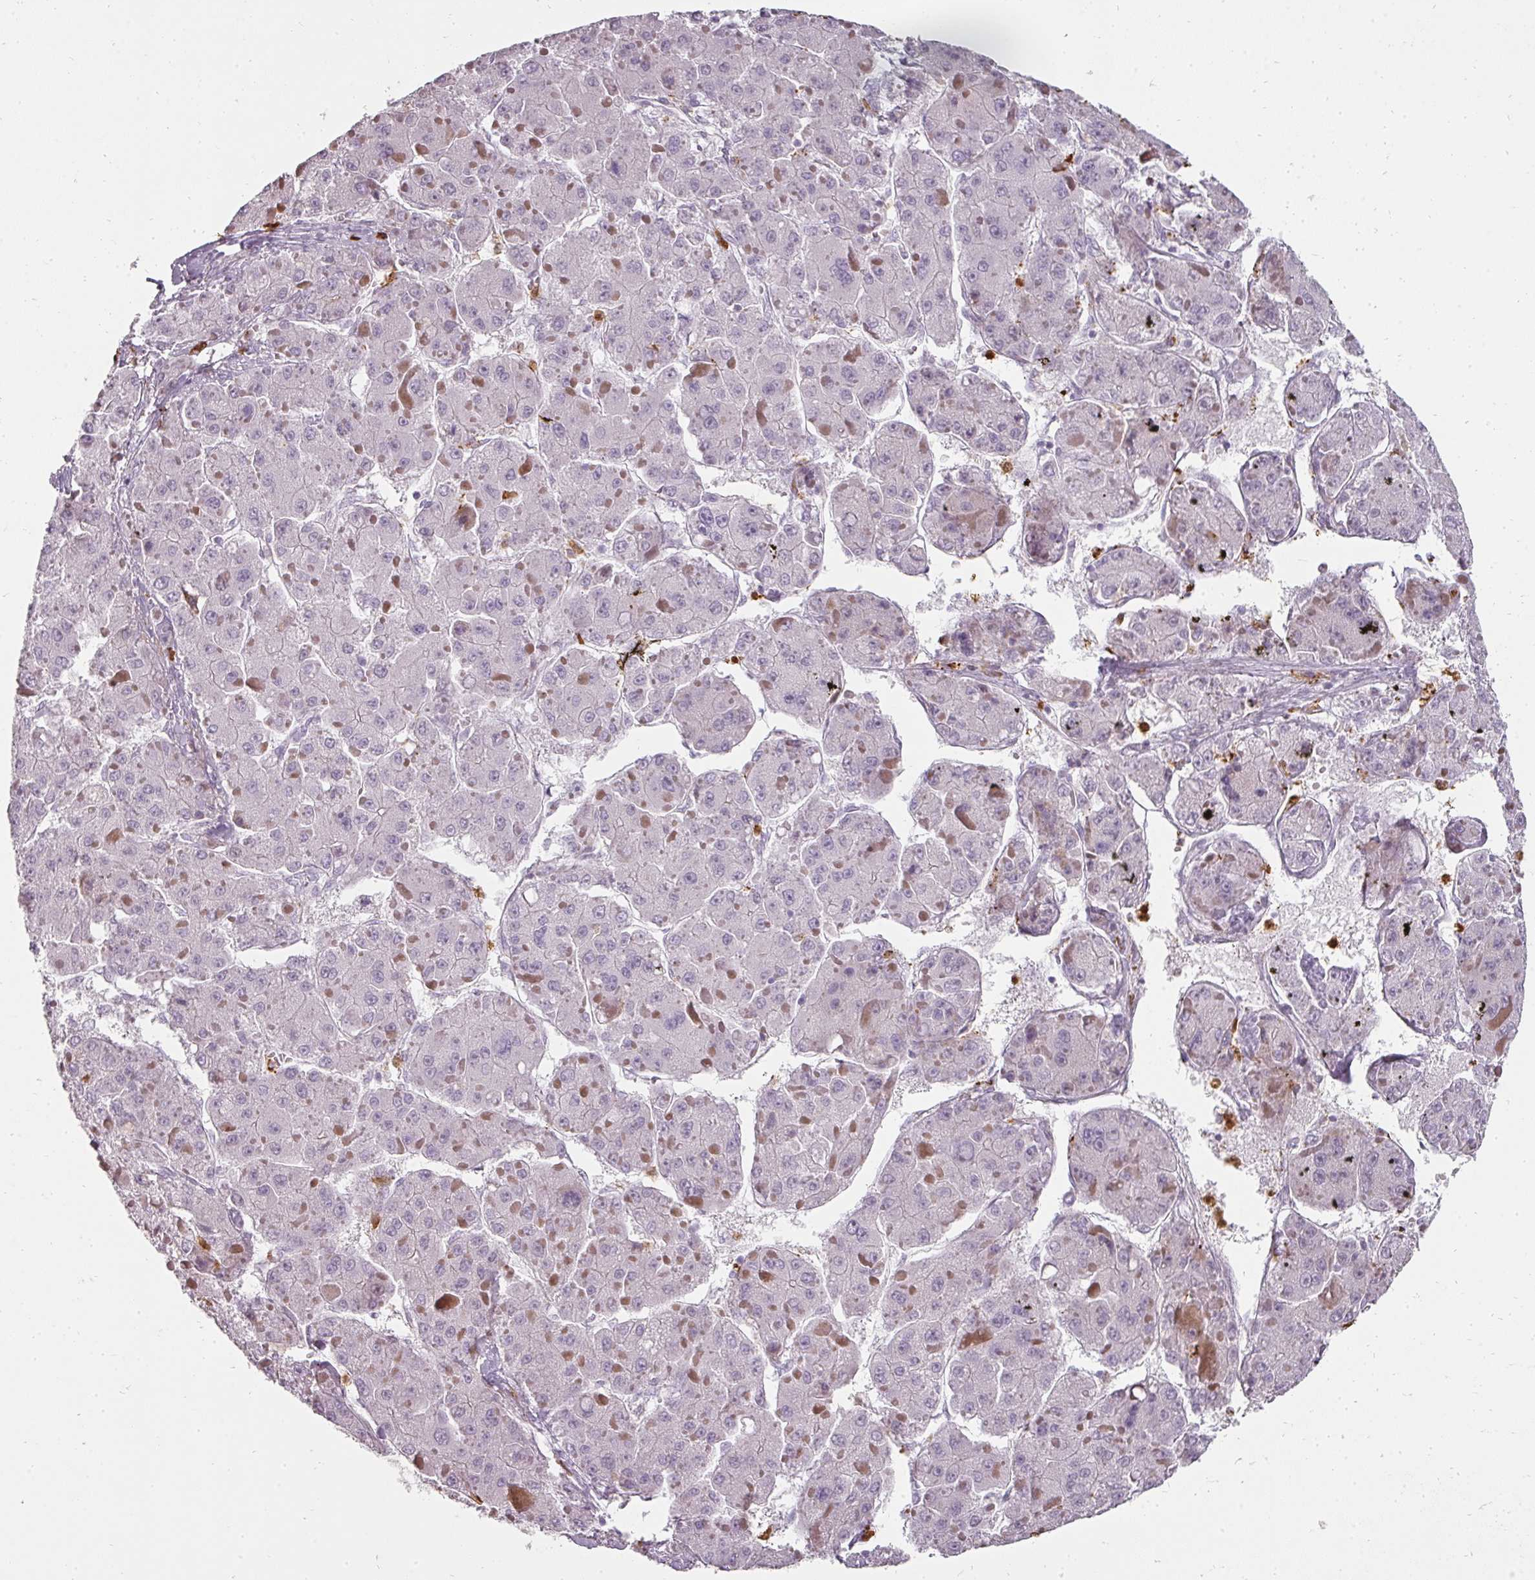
{"staining": {"intensity": "negative", "quantity": "none", "location": "none"}, "tissue": "liver cancer", "cell_type": "Tumor cells", "image_type": "cancer", "snomed": [{"axis": "morphology", "description": "Carcinoma, Hepatocellular, NOS"}, {"axis": "topography", "description": "Liver"}], "caption": "Tumor cells show no significant protein expression in liver cancer.", "gene": "BIK", "patient": {"sex": "female", "age": 73}}